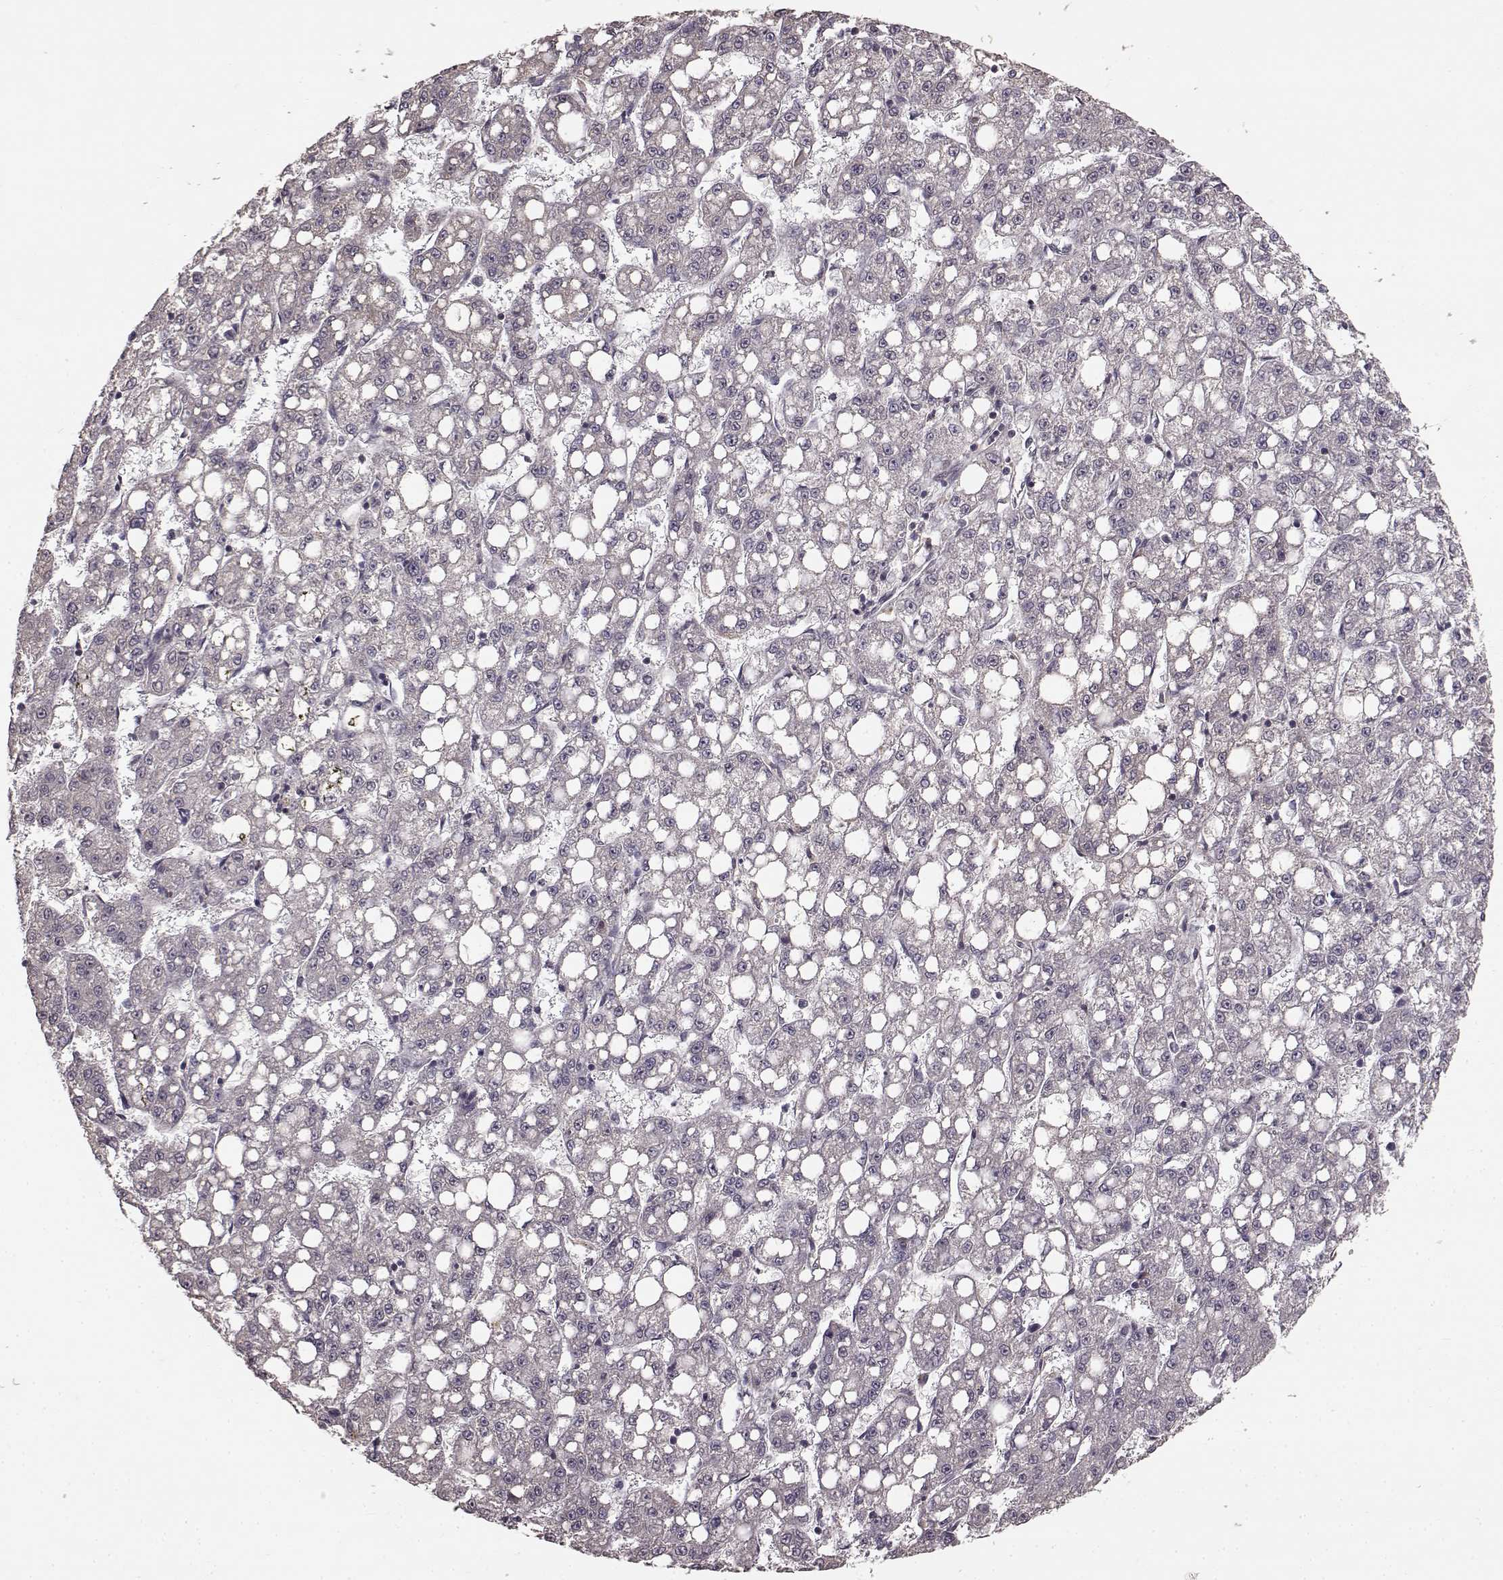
{"staining": {"intensity": "negative", "quantity": "none", "location": "none"}, "tissue": "liver cancer", "cell_type": "Tumor cells", "image_type": "cancer", "snomed": [{"axis": "morphology", "description": "Carcinoma, Hepatocellular, NOS"}, {"axis": "topography", "description": "Liver"}], "caption": "Tumor cells are negative for protein expression in human liver hepatocellular carcinoma.", "gene": "NTRK2", "patient": {"sex": "female", "age": 65}}